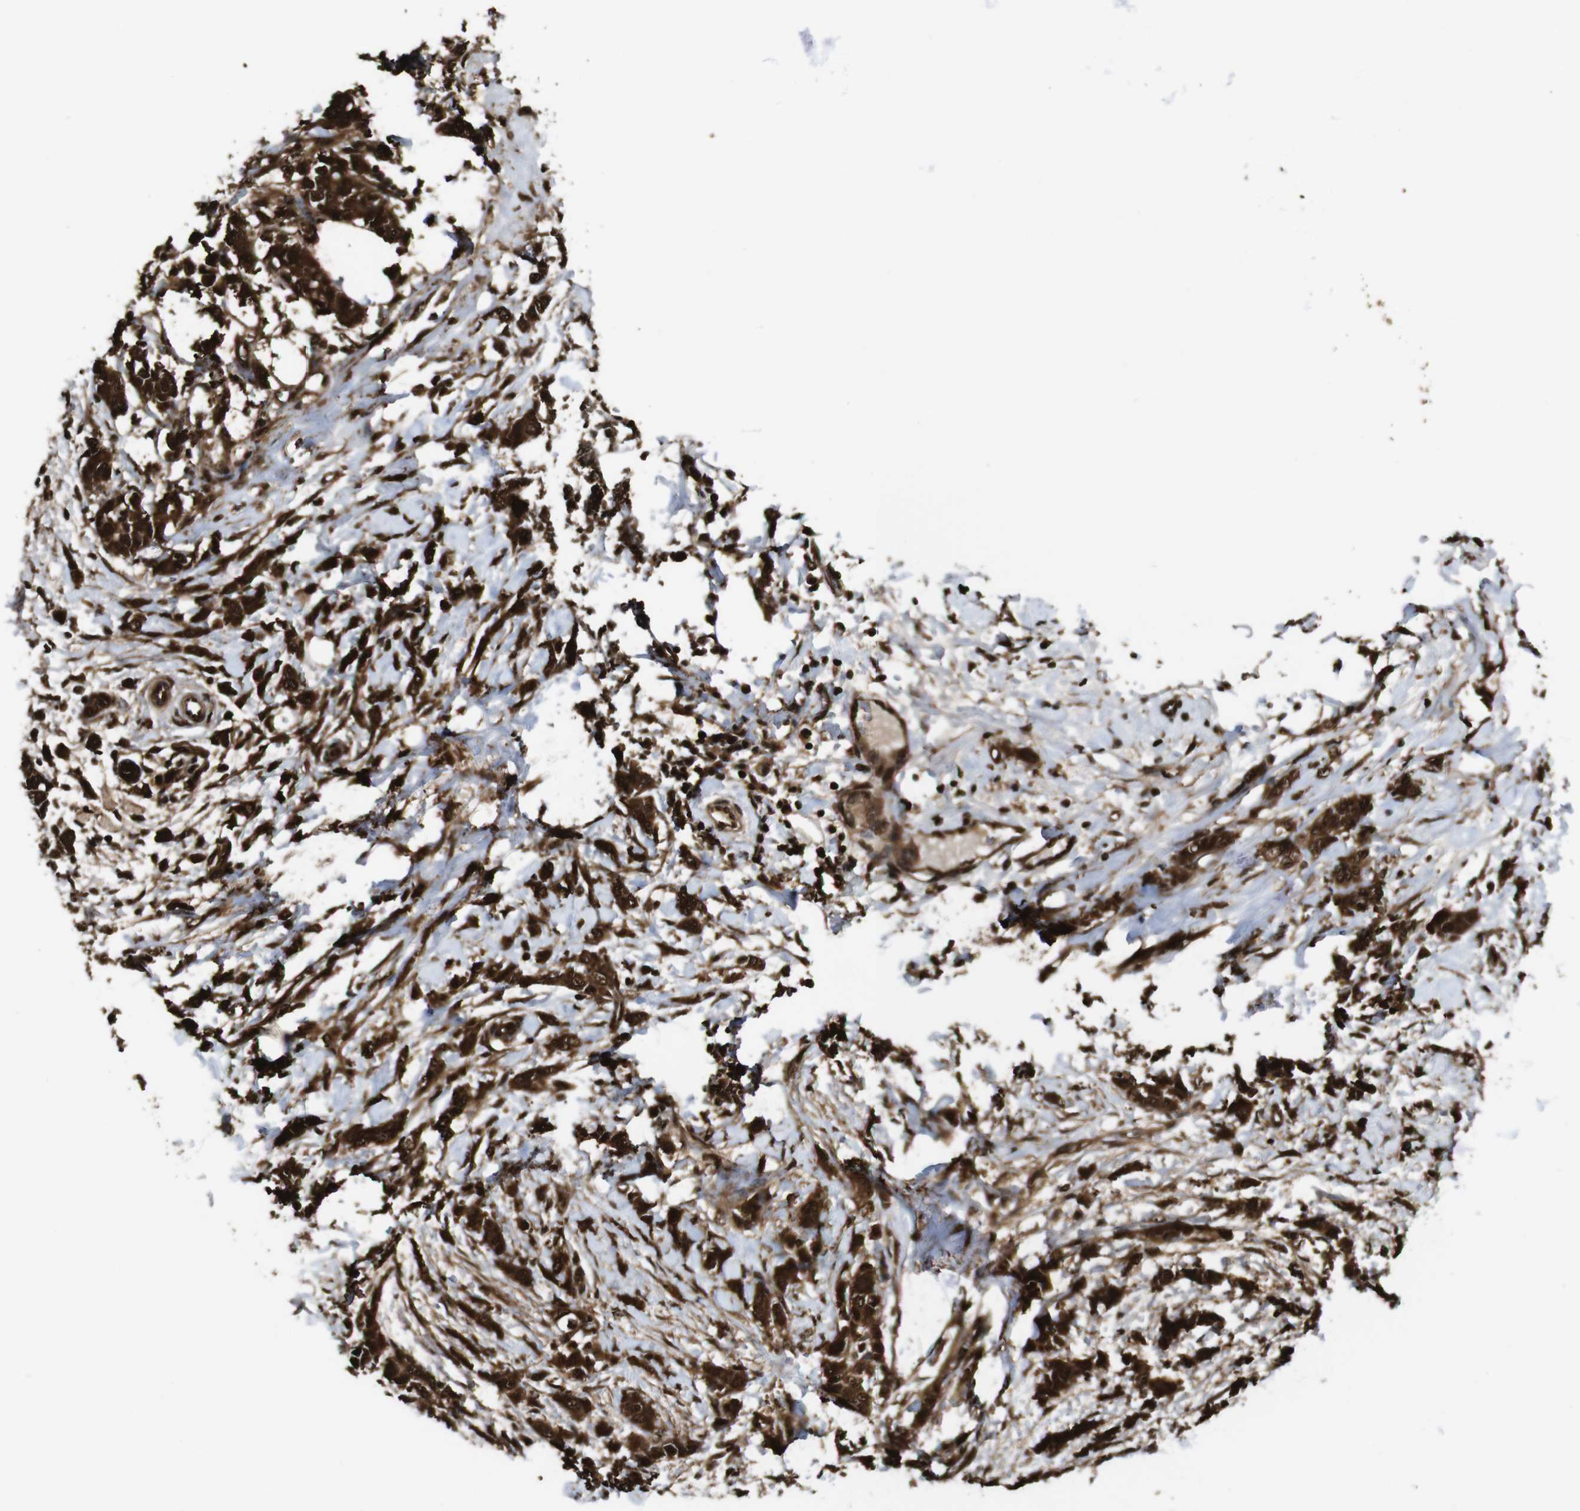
{"staining": {"intensity": "strong", "quantity": ">75%", "location": "cytoplasmic/membranous,nuclear"}, "tissue": "breast cancer", "cell_type": "Tumor cells", "image_type": "cancer", "snomed": [{"axis": "morphology", "description": "Lobular carcinoma, in situ"}, {"axis": "morphology", "description": "Lobular carcinoma"}, {"axis": "topography", "description": "Breast"}], "caption": "Lobular carcinoma (breast) stained with a protein marker reveals strong staining in tumor cells.", "gene": "VCP", "patient": {"sex": "female", "age": 41}}